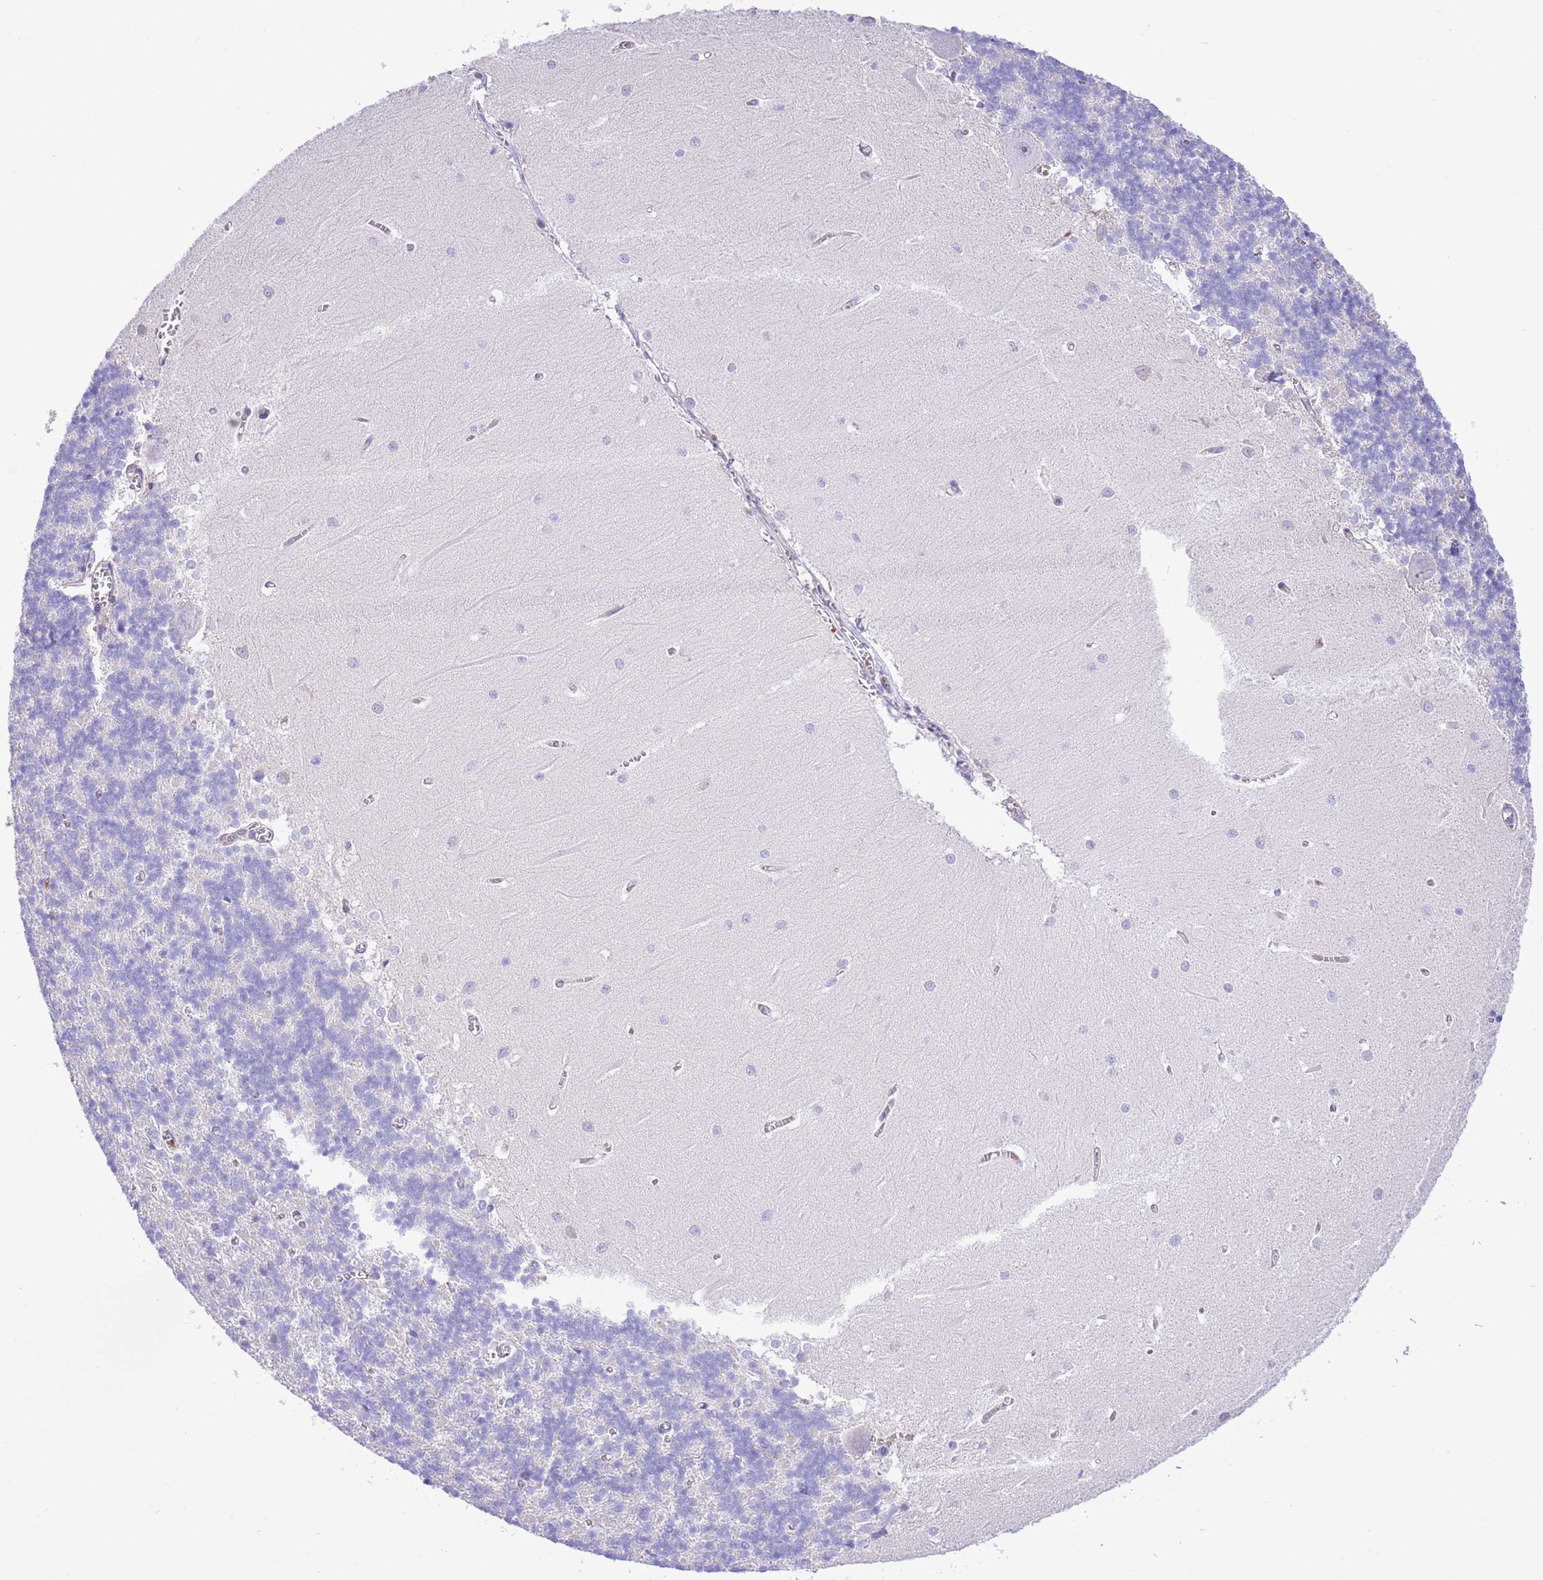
{"staining": {"intensity": "negative", "quantity": "none", "location": "none"}, "tissue": "cerebellum", "cell_type": "Cells in granular layer", "image_type": "normal", "snomed": [{"axis": "morphology", "description": "Normal tissue, NOS"}, {"axis": "topography", "description": "Cerebellum"}], "caption": "Cells in granular layer show no significant protein expression in benign cerebellum. Brightfield microscopy of immunohistochemistry (IHC) stained with DAB (3,3'-diaminobenzidine) (brown) and hematoxylin (blue), captured at high magnification.", "gene": "SS18L2", "patient": {"sex": "male", "age": 37}}